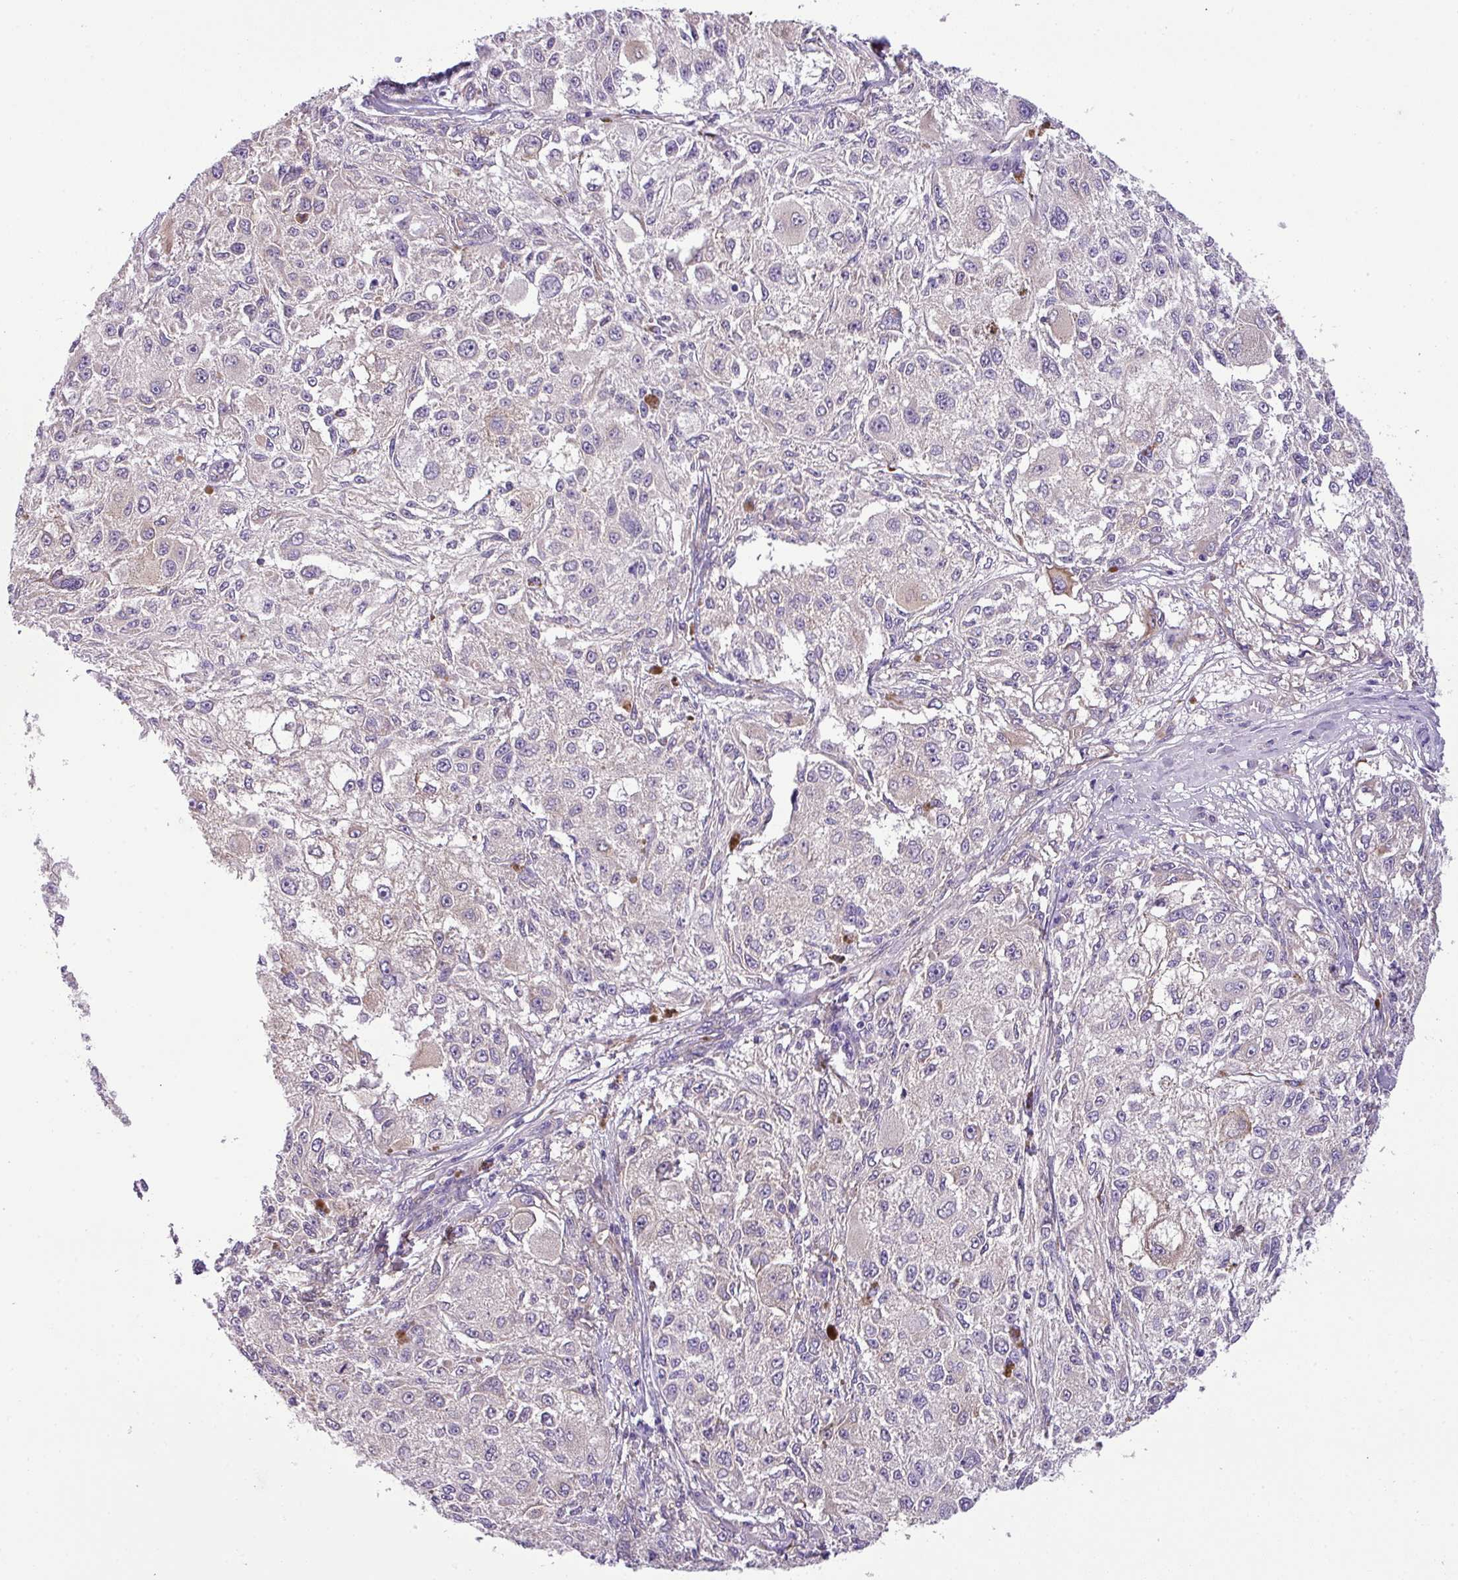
{"staining": {"intensity": "negative", "quantity": "none", "location": "none"}, "tissue": "melanoma", "cell_type": "Tumor cells", "image_type": "cancer", "snomed": [{"axis": "morphology", "description": "Necrosis, NOS"}, {"axis": "morphology", "description": "Malignant melanoma, NOS"}, {"axis": "topography", "description": "Skin"}], "caption": "A histopathology image of human malignant melanoma is negative for staining in tumor cells.", "gene": "PARD6G", "patient": {"sex": "female", "age": 87}}